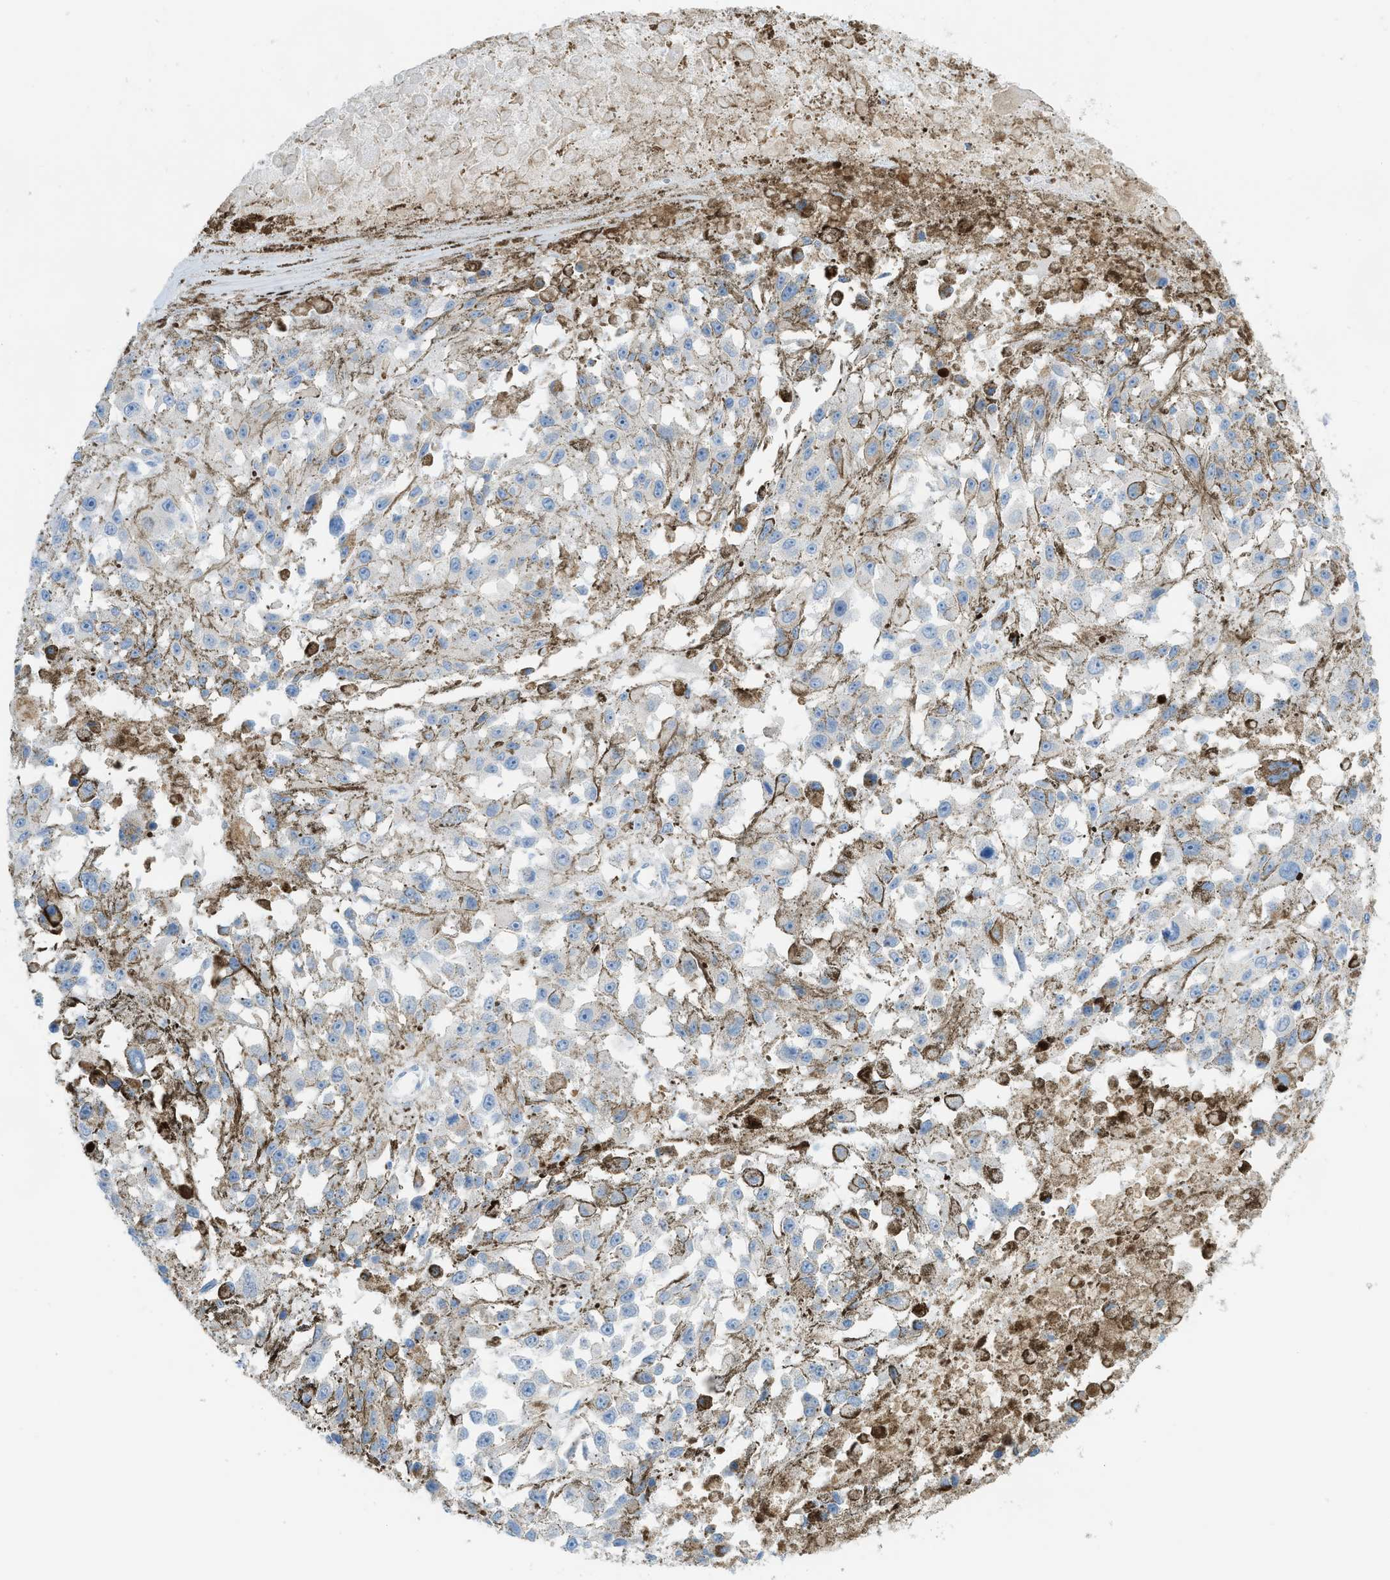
{"staining": {"intensity": "negative", "quantity": "none", "location": "none"}, "tissue": "melanoma", "cell_type": "Tumor cells", "image_type": "cancer", "snomed": [{"axis": "morphology", "description": "Malignant melanoma, Metastatic site"}, {"axis": "topography", "description": "Lymph node"}], "caption": "High magnification brightfield microscopy of melanoma stained with DAB (brown) and counterstained with hematoxylin (blue): tumor cells show no significant staining.", "gene": "MYH11", "patient": {"sex": "male", "age": 59}}